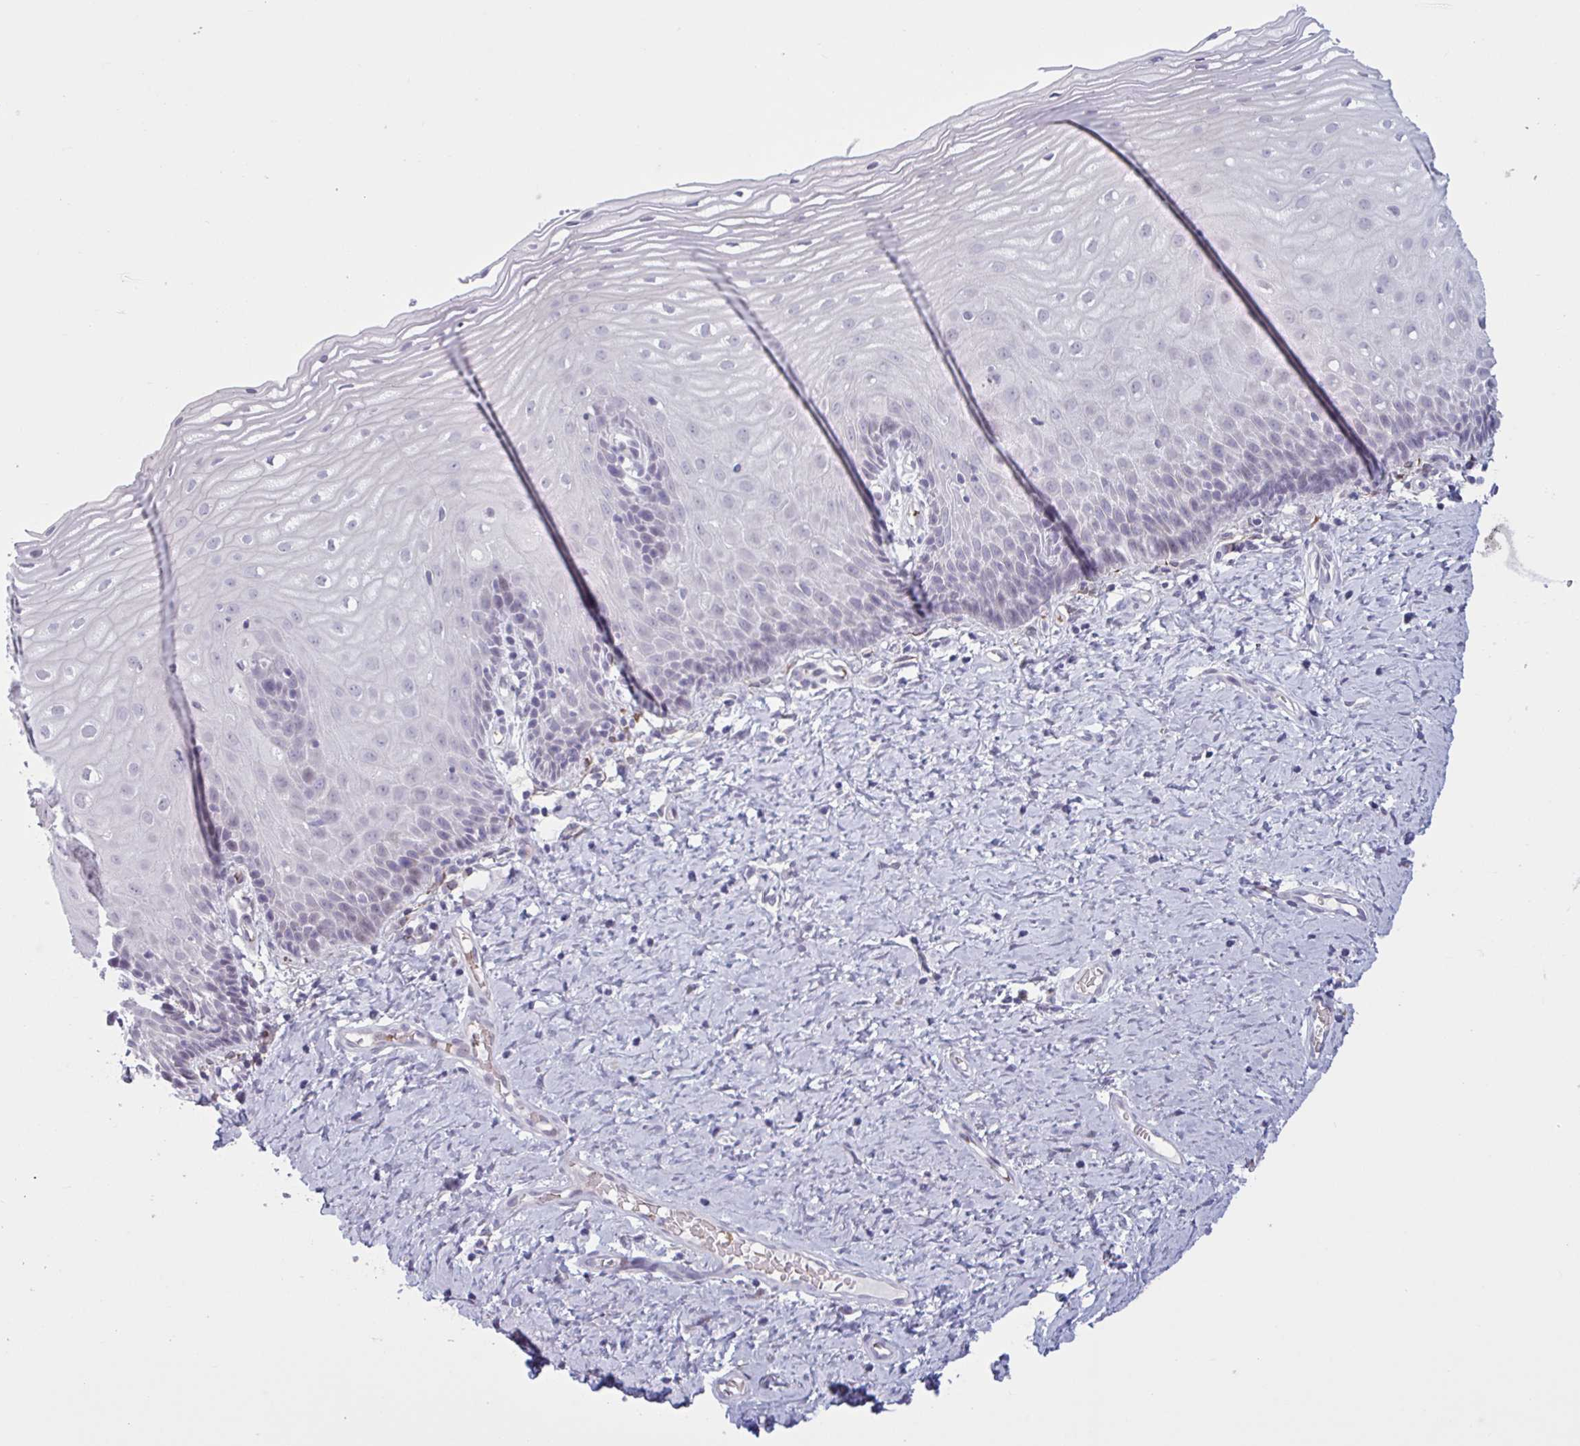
{"staining": {"intensity": "negative", "quantity": "none", "location": "none"}, "tissue": "cervix", "cell_type": "Glandular cells", "image_type": "normal", "snomed": [{"axis": "morphology", "description": "Normal tissue, NOS"}, {"axis": "topography", "description": "Cervix"}], "caption": "DAB (3,3'-diaminobenzidine) immunohistochemical staining of normal human cervix reveals no significant positivity in glandular cells. (DAB IHC with hematoxylin counter stain).", "gene": "HSD11B2", "patient": {"sex": "female", "age": 37}}